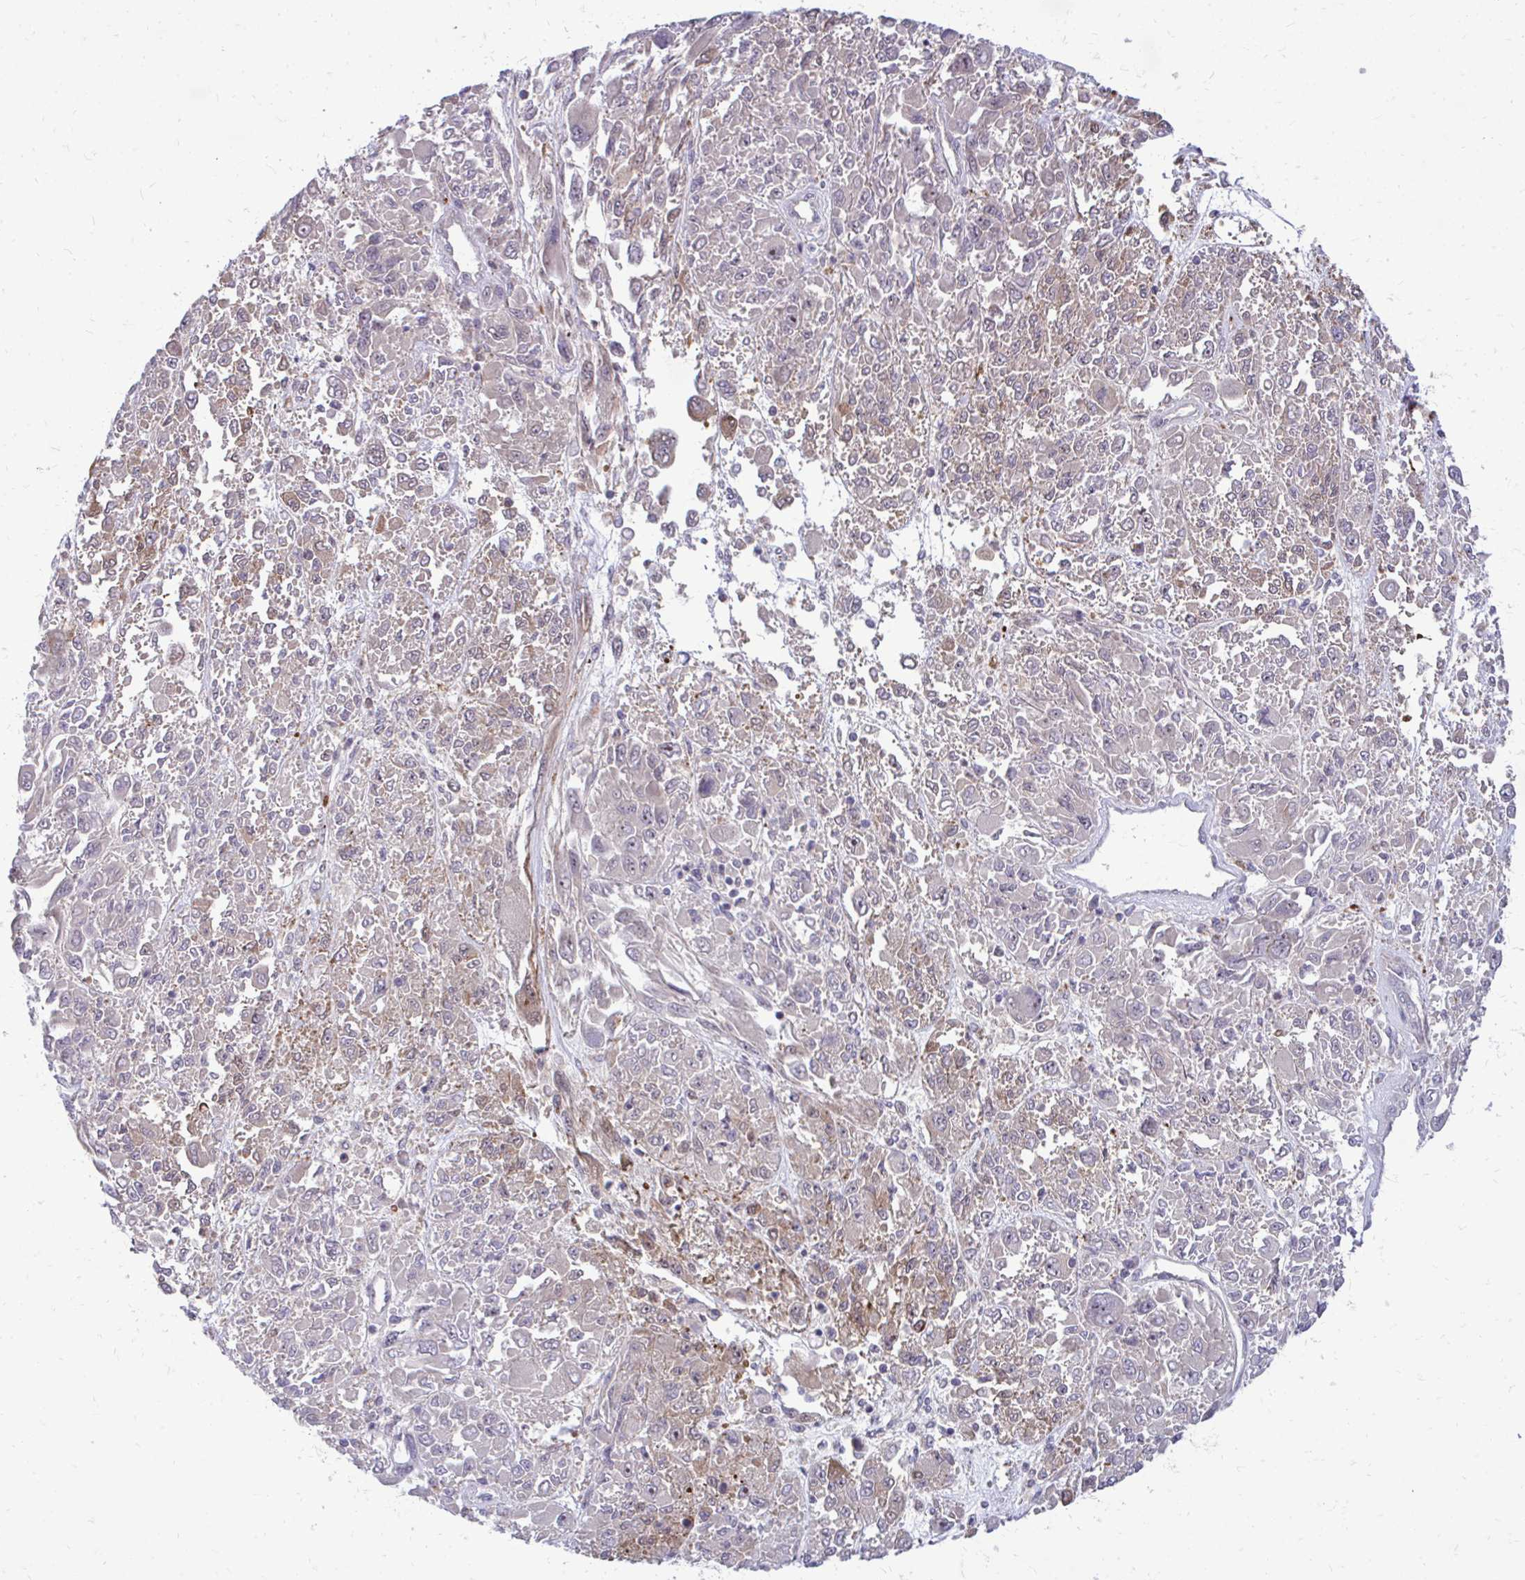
{"staining": {"intensity": "negative", "quantity": "none", "location": "none"}, "tissue": "melanoma", "cell_type": "Tumor cells", "image_type": "cancer", "snomed": [{"axis": "morphology", "description": "Malignant melanoma, NOS"}, {"axis": "topography", "description": "Skin"}], "caption": "There is no significant positivity in tumor cells of melanoma. (Immunohistochemistry (ihc), brightfield microscopy, high magnification).", "gene": "PPDPFL", "patient": {"sex": "female", "age": 91}}